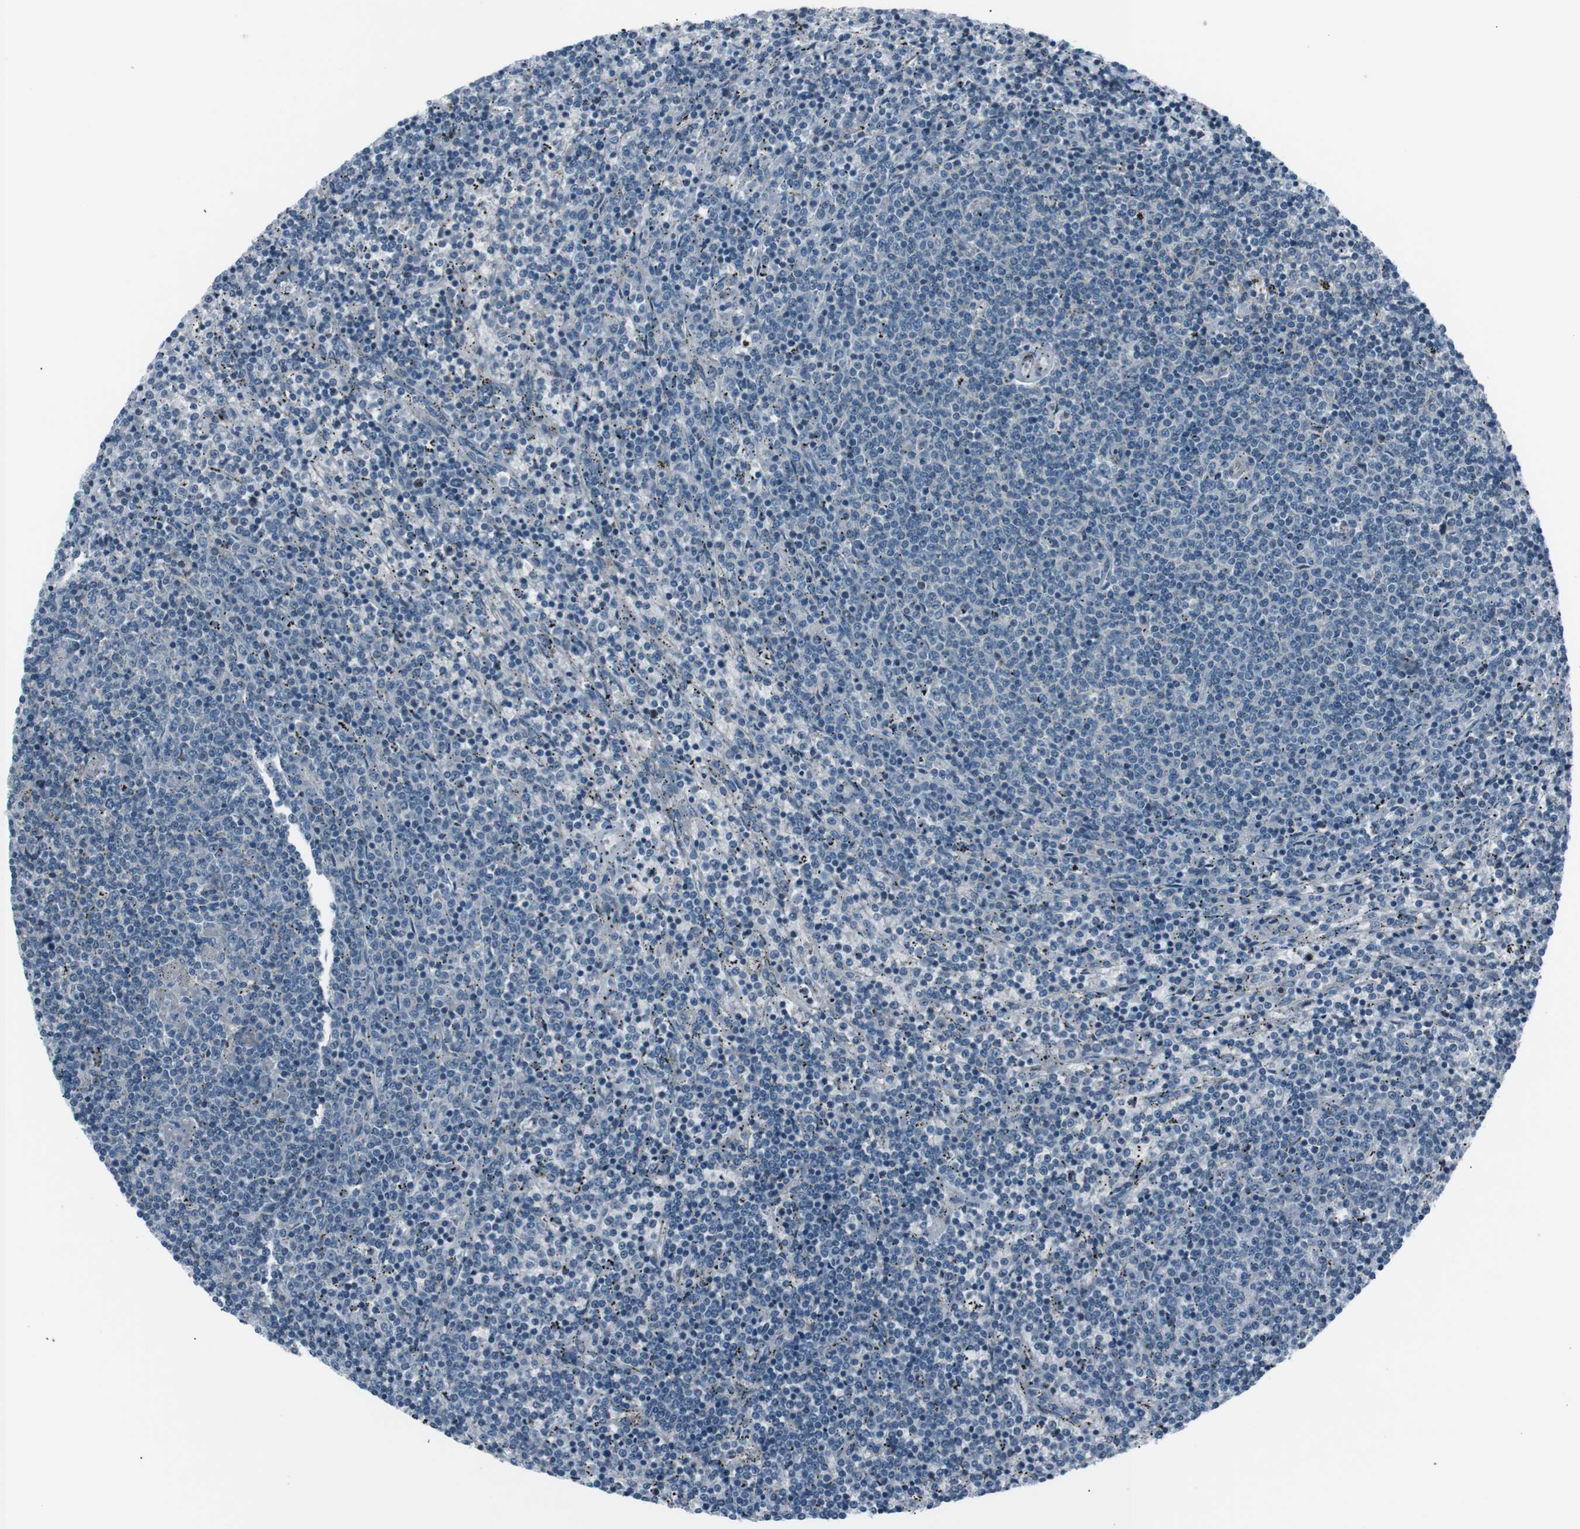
{"staining": {"intensity": "negative", "quantity": "none", "location": "none"}, "tissue": "lymphoma", "cell_type": "Tumor cells", "image_type": "cancer", "snomed": [{"axis": "morphology", "description": "Malignant lymphoma, non-Hodgkin's type, Low grade"}, {"axis": "topography", "description": "Spleen"}], "caption": "Tumor cells are negative for brown protein staining in malignant lymphoma, non-Hodgkin's type (low-grade).", "gene": "PDLIM5", "patient": {"sex": "female", "age": 50}}